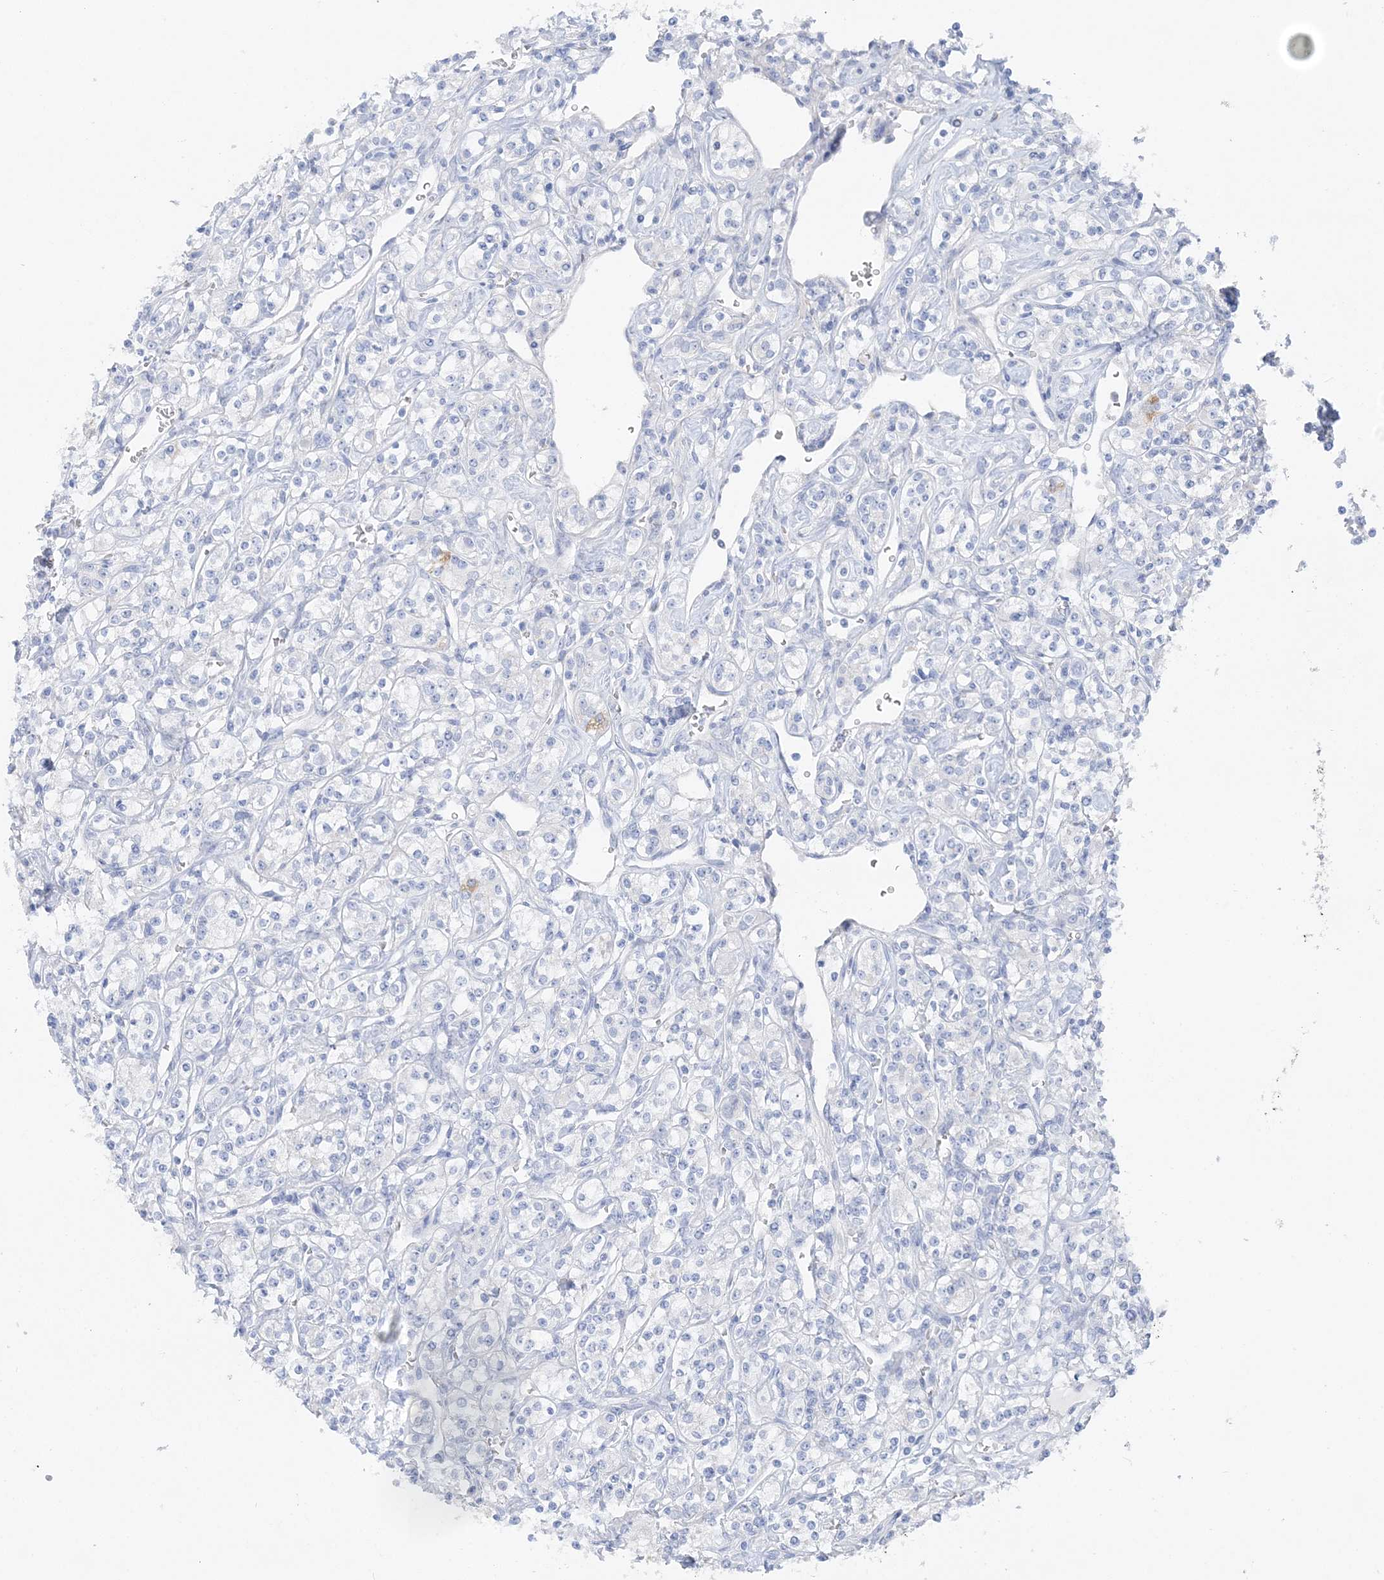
{"staining": {"intensity": "negative", "quantity": "none", "location": "none"}, "tissue": "renal cancer", "cell_type": "Tumor cells", "image_type": "cancer", "snomed": [{"axis": "morphology", "description": "Adenocarcinoma, NOS"}, {"axis": "topography", "description": "Kidney"}], "caption": "Tumor cells are negative for protein expression in human adenocarcinoma (renal).", "gene": "HMGCS1", "patient": {"sex": "male", "age": 77}}